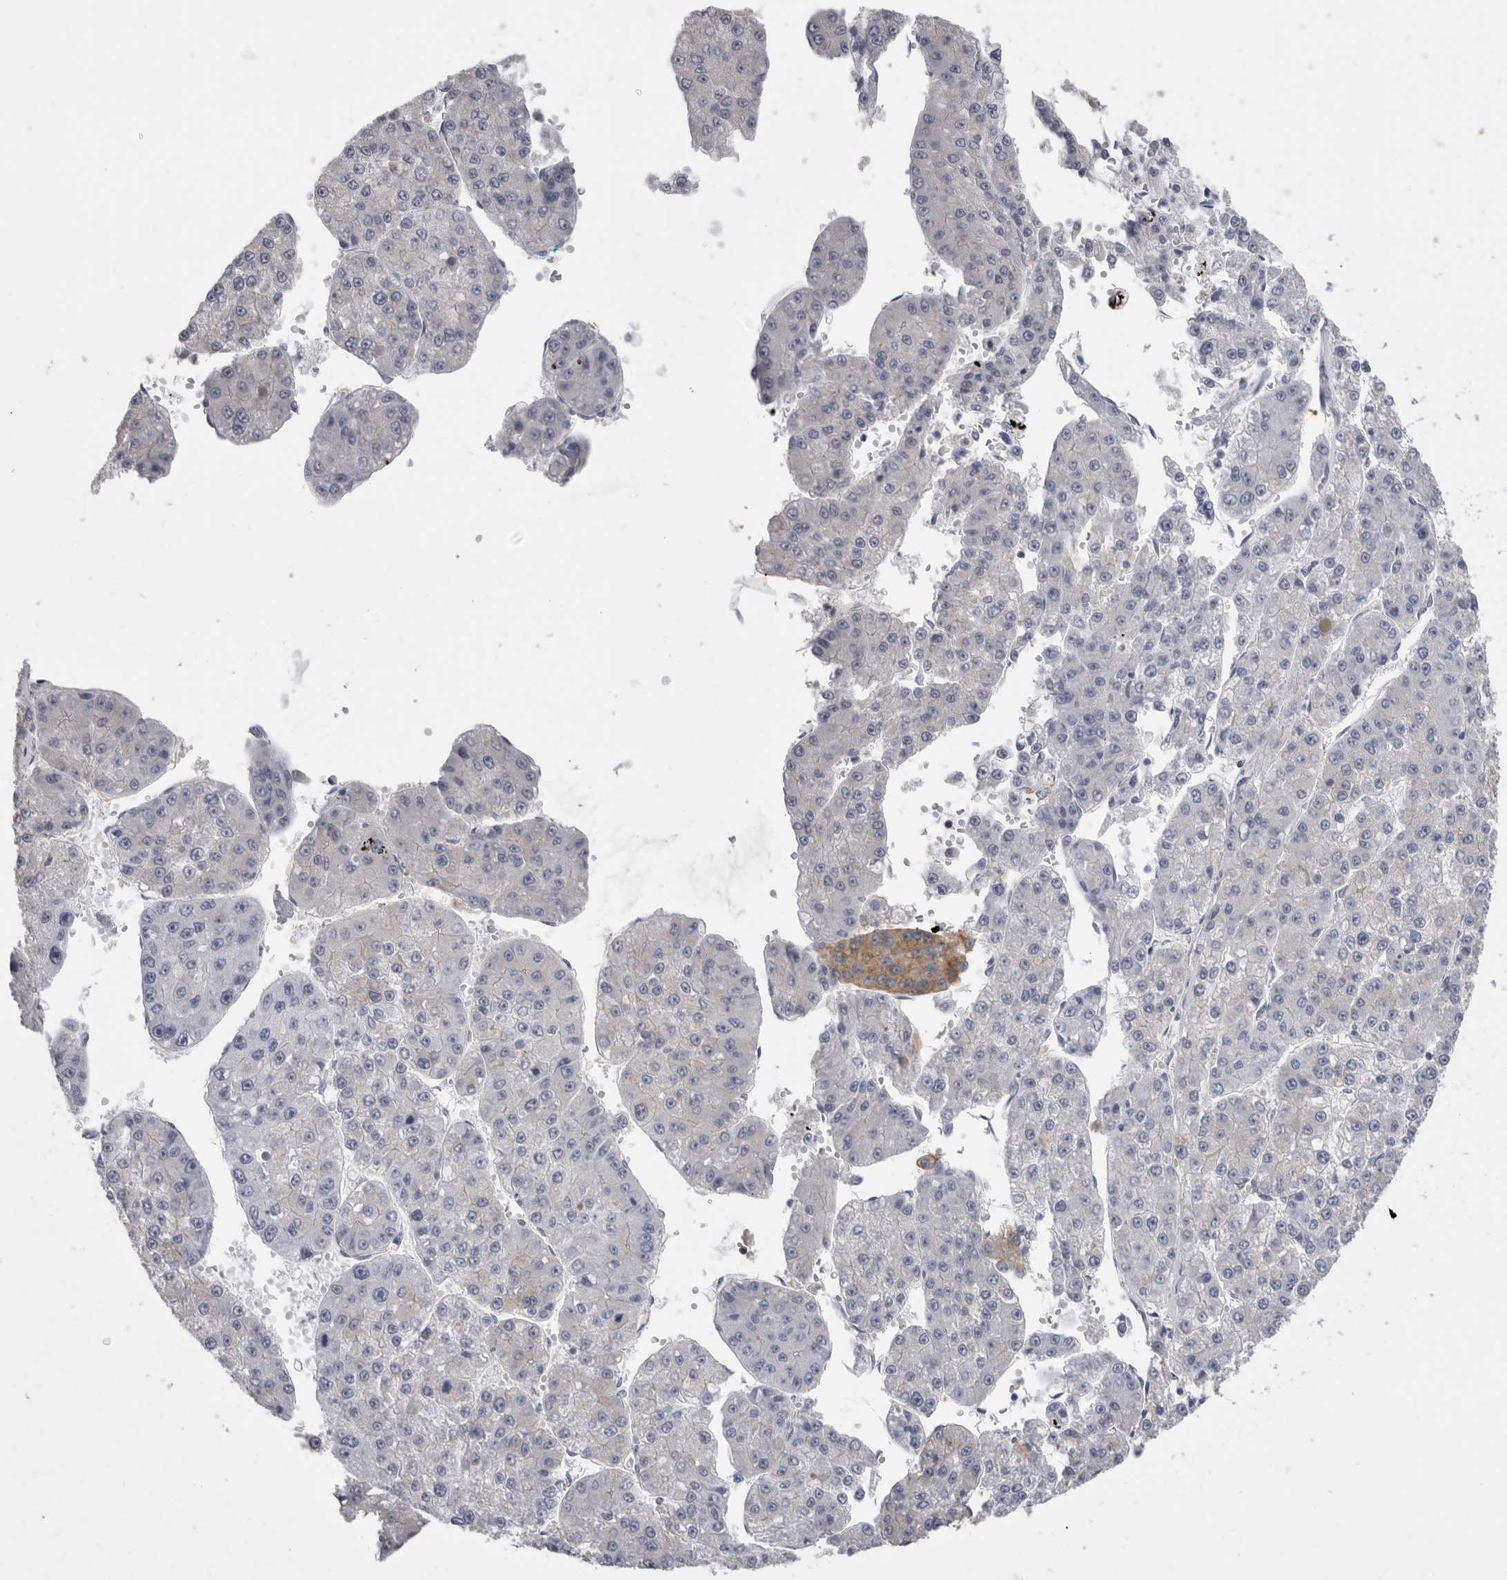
{"staining": {"intensity": "negative", "quantity": "none", "location": "none"}, "tissue": "liver cancer", "cell_type": "Tumor cells", "image_type": "cancer", "snomed": [{"axis": "morphology", "description": "Carcinoma, Hepatocellular, NOS"}, {"axis": "topography", "description": "Liver"}], "caption": "Immunohistochemistry (IHC) image of human liver cancer stained for a protein (brown), which demonstrates no expression in tumor cells. (DAB immunohistochemistry, high magnification).", "gene": "ATXN3", "patient": {"sex": "female", "age": 73}}